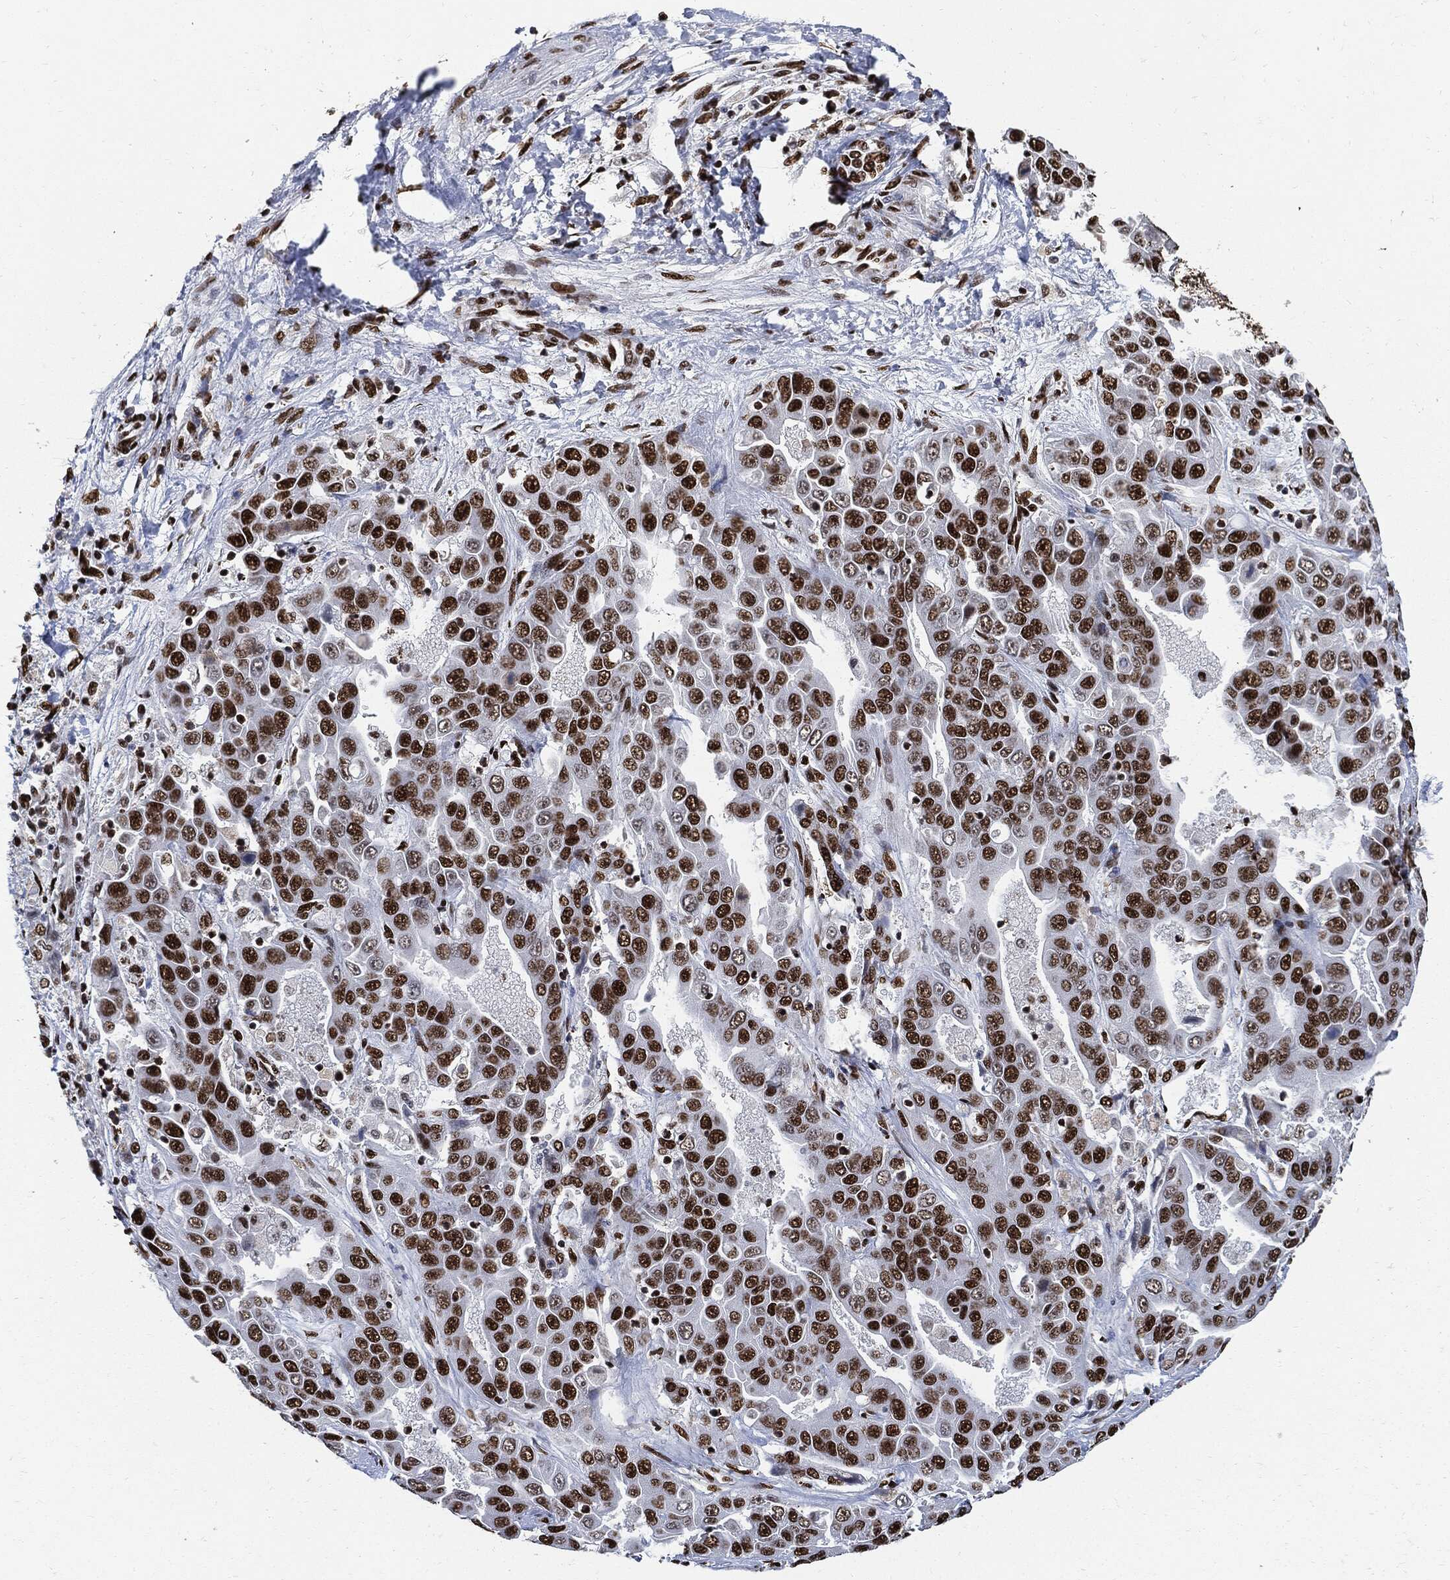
{"staining": {"intensity": "strong", "quantity": ">75%", "location": "nuclear"}, "tissue": "liver cancer", "cell_type": "Tumor cells", "image_type": "cancer", "snomed": [{"axis": "morphology", "description": "Cholangiocarcinoma"}, {"axis": "topography", "description": "Liver"}], "caption": "Strong nuclear positivity is identified in approximately >75% of tumor cells in liver cancer.", "gene": "RECQL", "patient": {"sex": "female", "age": 52}}